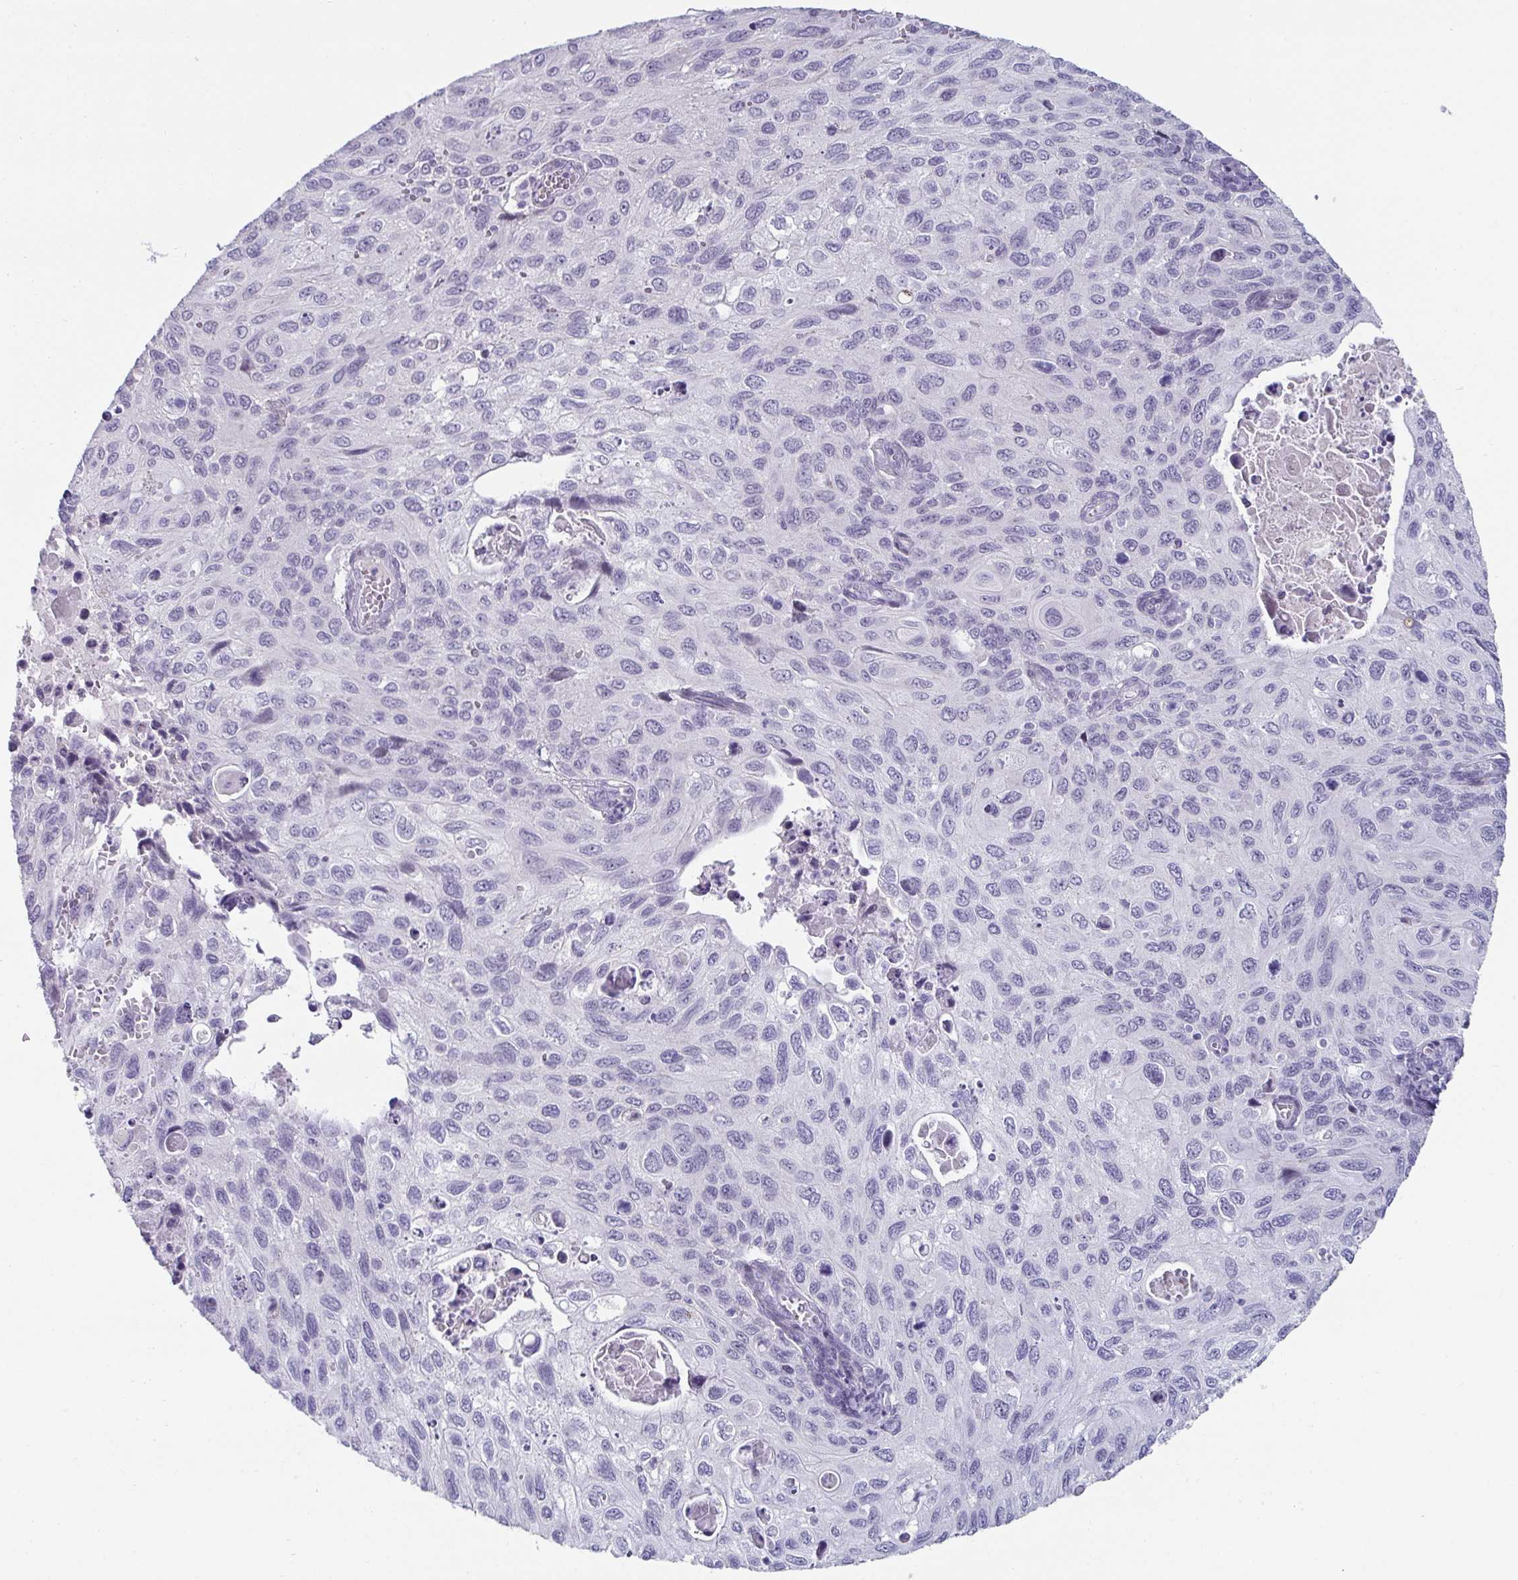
{"staining": {"intensity": "negative", "quantity": "none", "location": "none"}, "tissue": "cervical cancer", "cell_type": "Tumor cells", "image_type": "cancer", "snomed": [{"axis": "morphology", "description": "Squamous cell carcinoma, NOS"}, {"axis": "topography", "description": "Cervix"}], "caption": "The immunohistochemistry image has no significant staining in tumor cells of cervical cancer tissue.", "gene": "VSIG10L", "patient": {"sex": "female", "age": 70}}